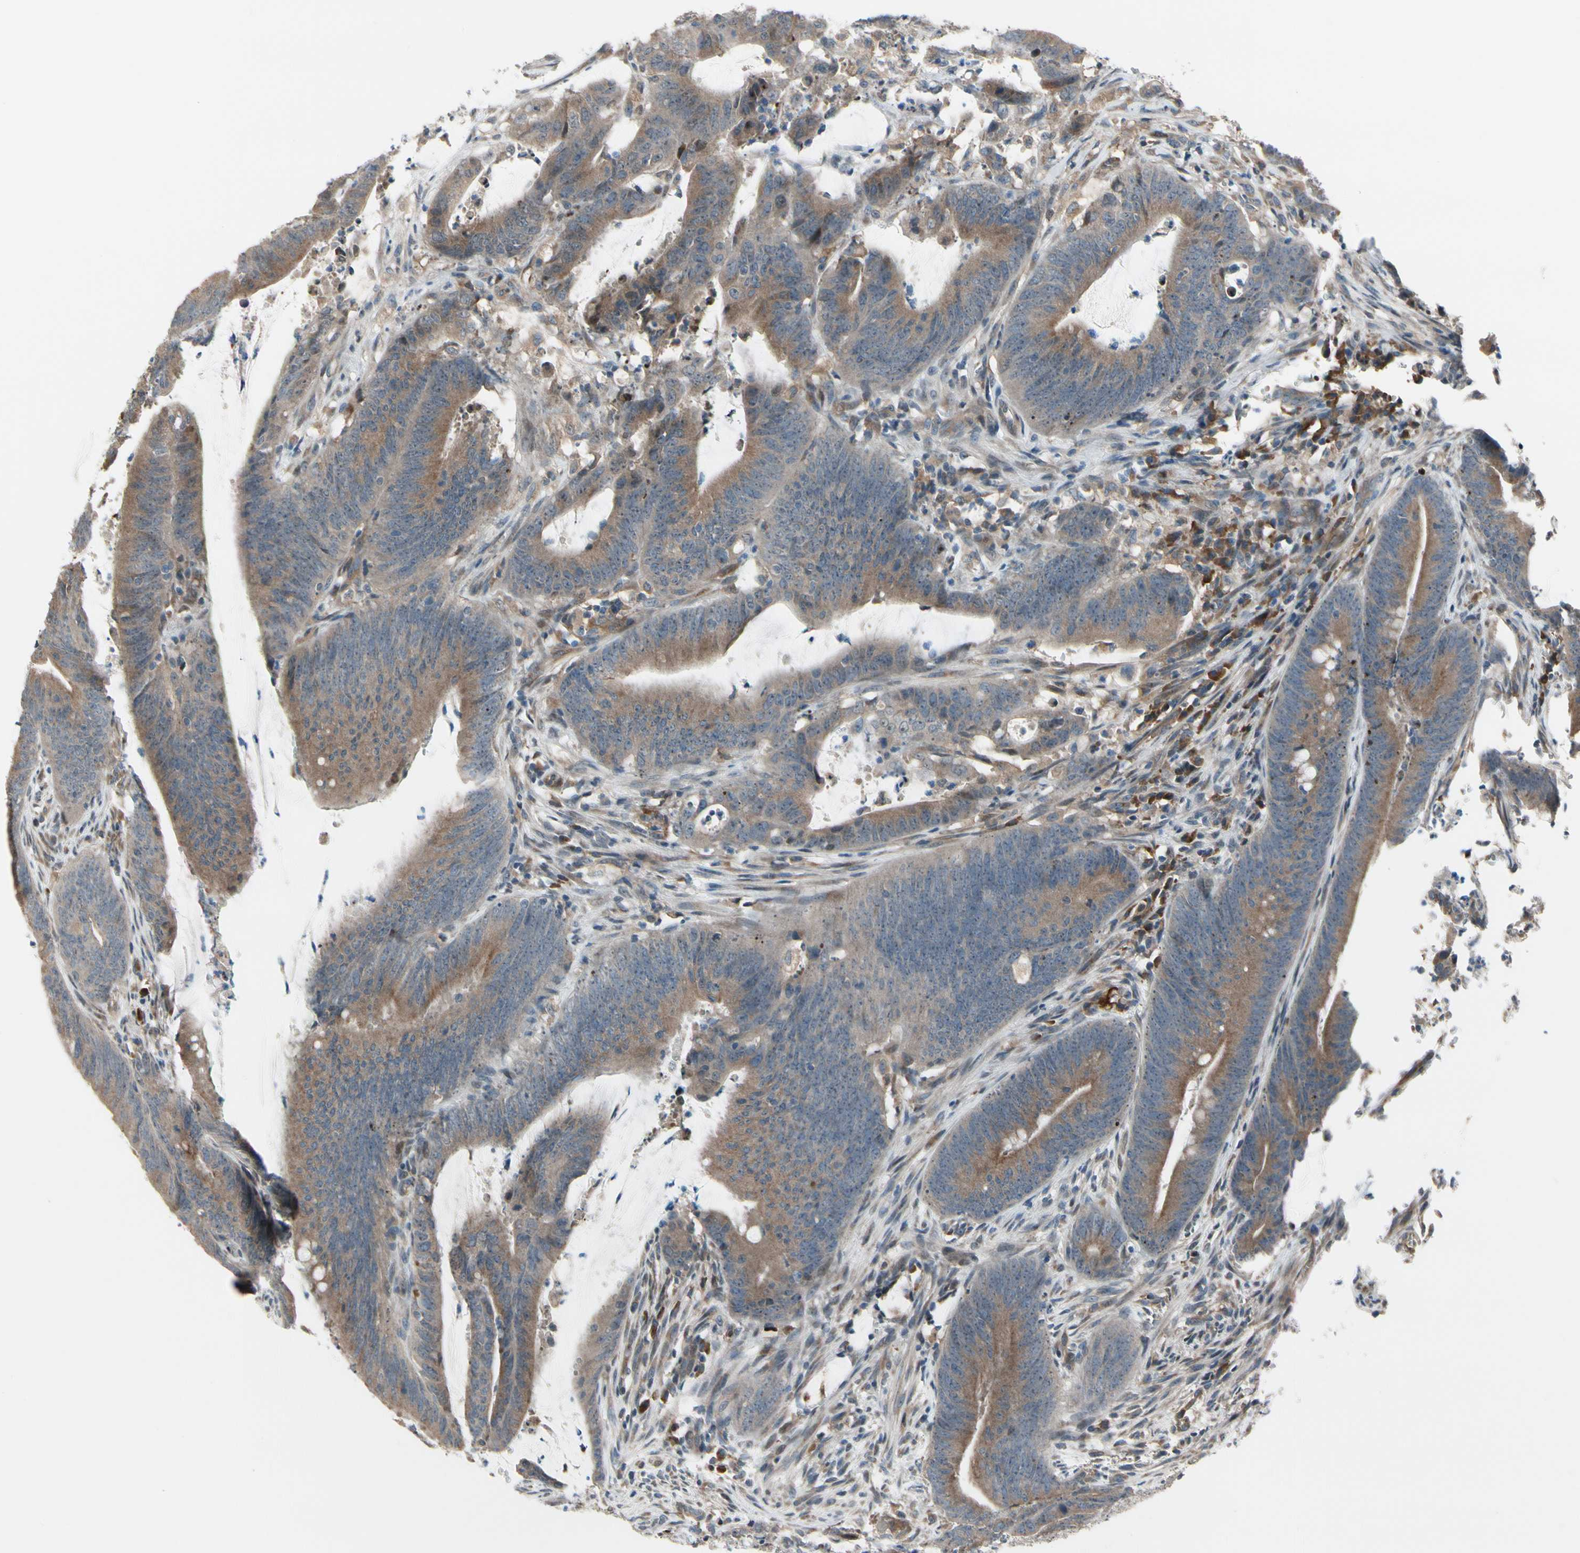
{"staining": {"intensity": "moderate", "quantity": ">75%", "location": "cytoplasmic/membranous"}, "tissue": "colorectal cancer", "cell_type": "Tumor cells", "image_type": "cancer", "snomed": [{"axis": "morphology", "description": "Adenocarcinoma, NOS"}, {"axis": "topography", "description": "Rectum"}], "caption": "Protein staining of colorectal cancer (adenocarcinoma) tissue demonstrates moderate cytoplasmic/membranous expression in approximately >75% of tumor cells.", "gene": "SNX29", "patient": {"sex": "female", "age": 66}}